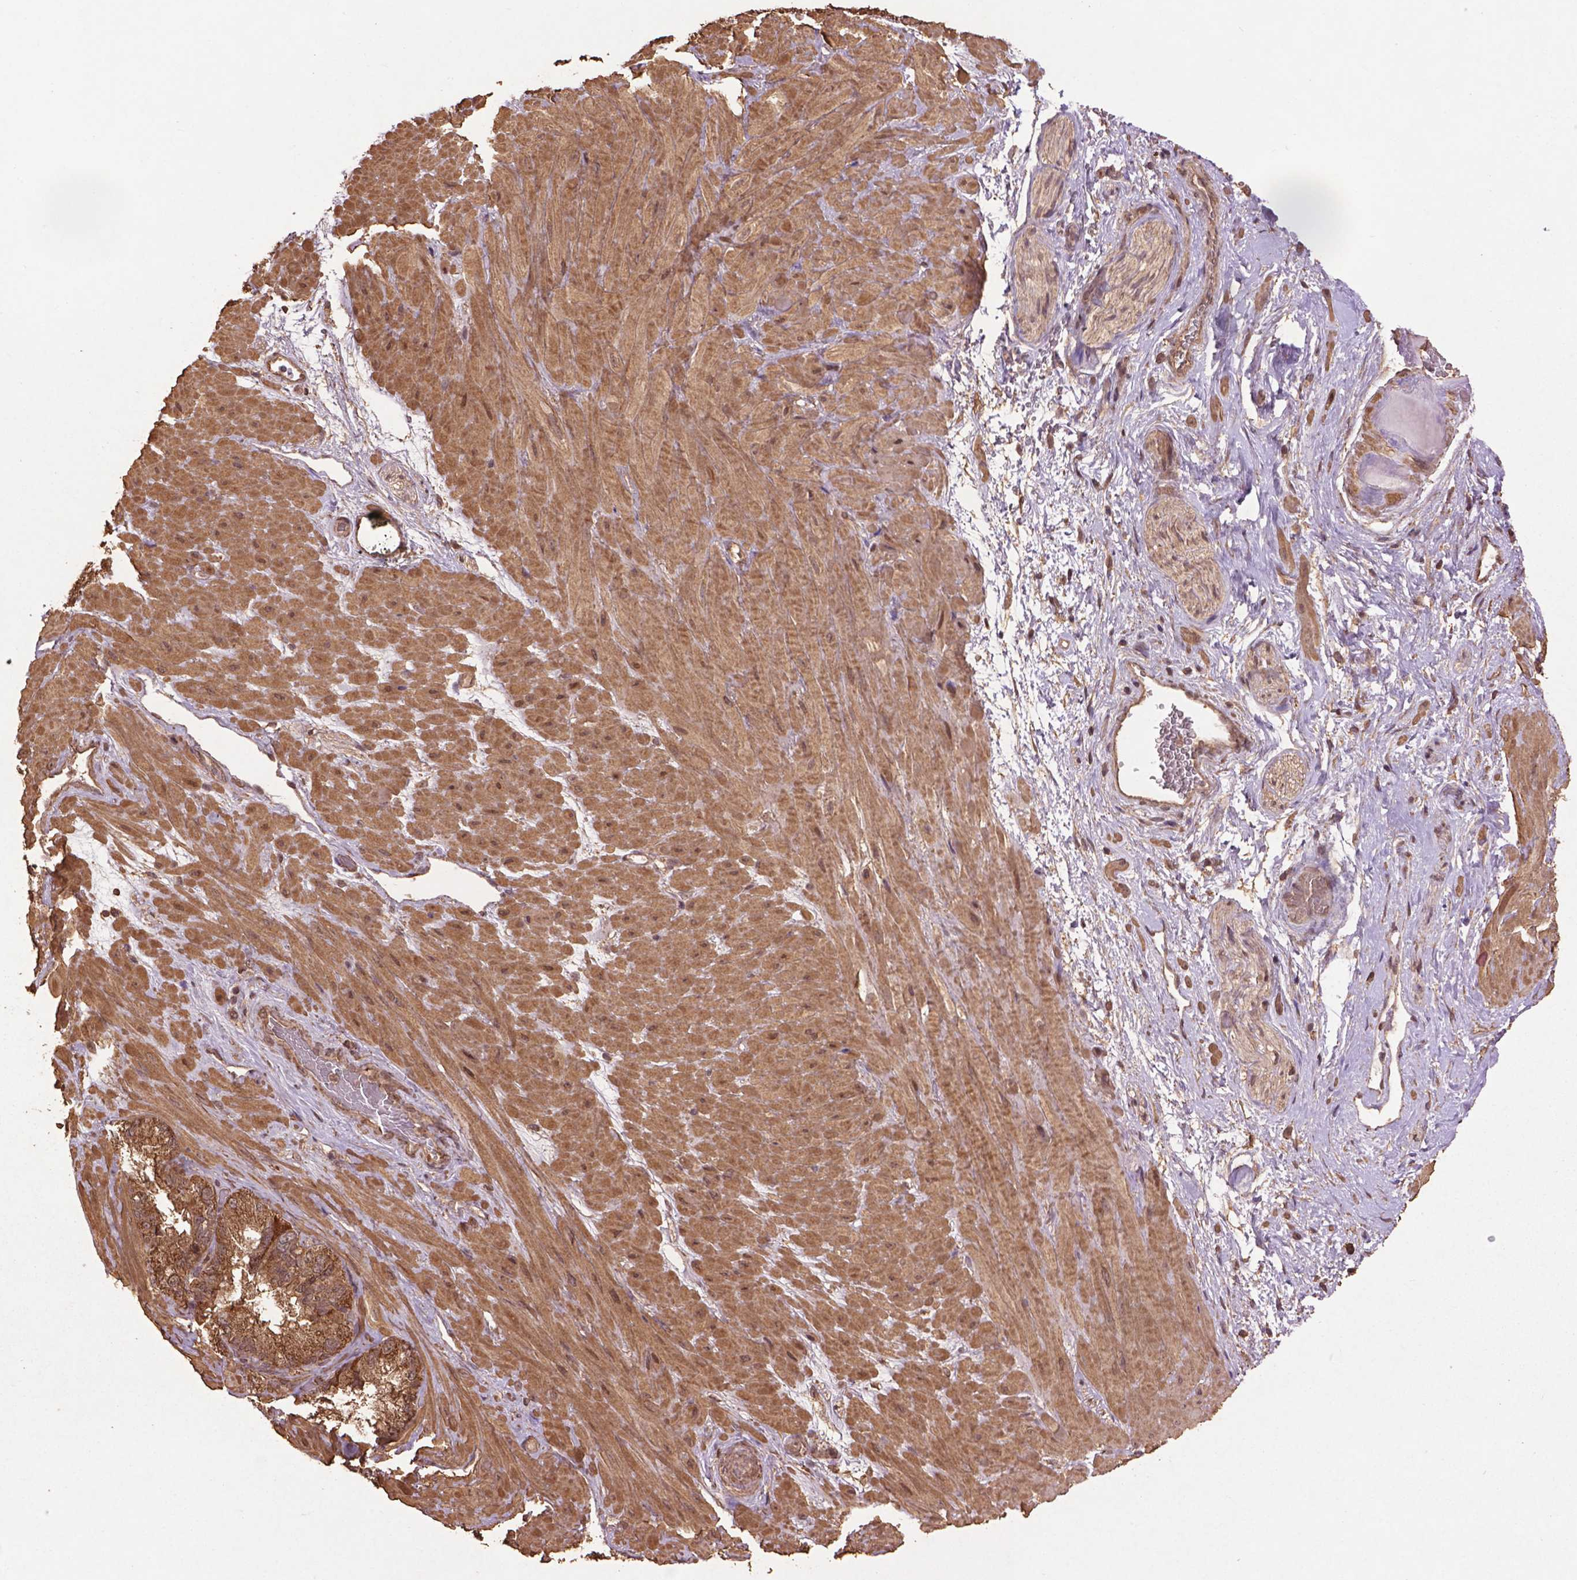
{"staining": {"intensity": "moderate", "quantity": ">75%", "location": "cytoplasmic/membranous,nuclear"}, "tissue": "seminal vesicle", "cell_type": "Glandular cells", "image_type": "normal", "snomed": [{"axis": "morphology", "description": "Normal tissue, NOS"}, {"axis": "topography", "description": "Seminal veicle"}], "caption": "Protein expression analysis of normal human seminal vesicle reveals moderate cytoplasmic/membranous,nuclear staining in about >75% of glandular cells. The staining was performed using DAB, with brown indicating positive protein expression. Nuclei are stained blue with hematoxylin.", "gene": "BABAM1", "patient": {"sex": "male", "age": 60}}